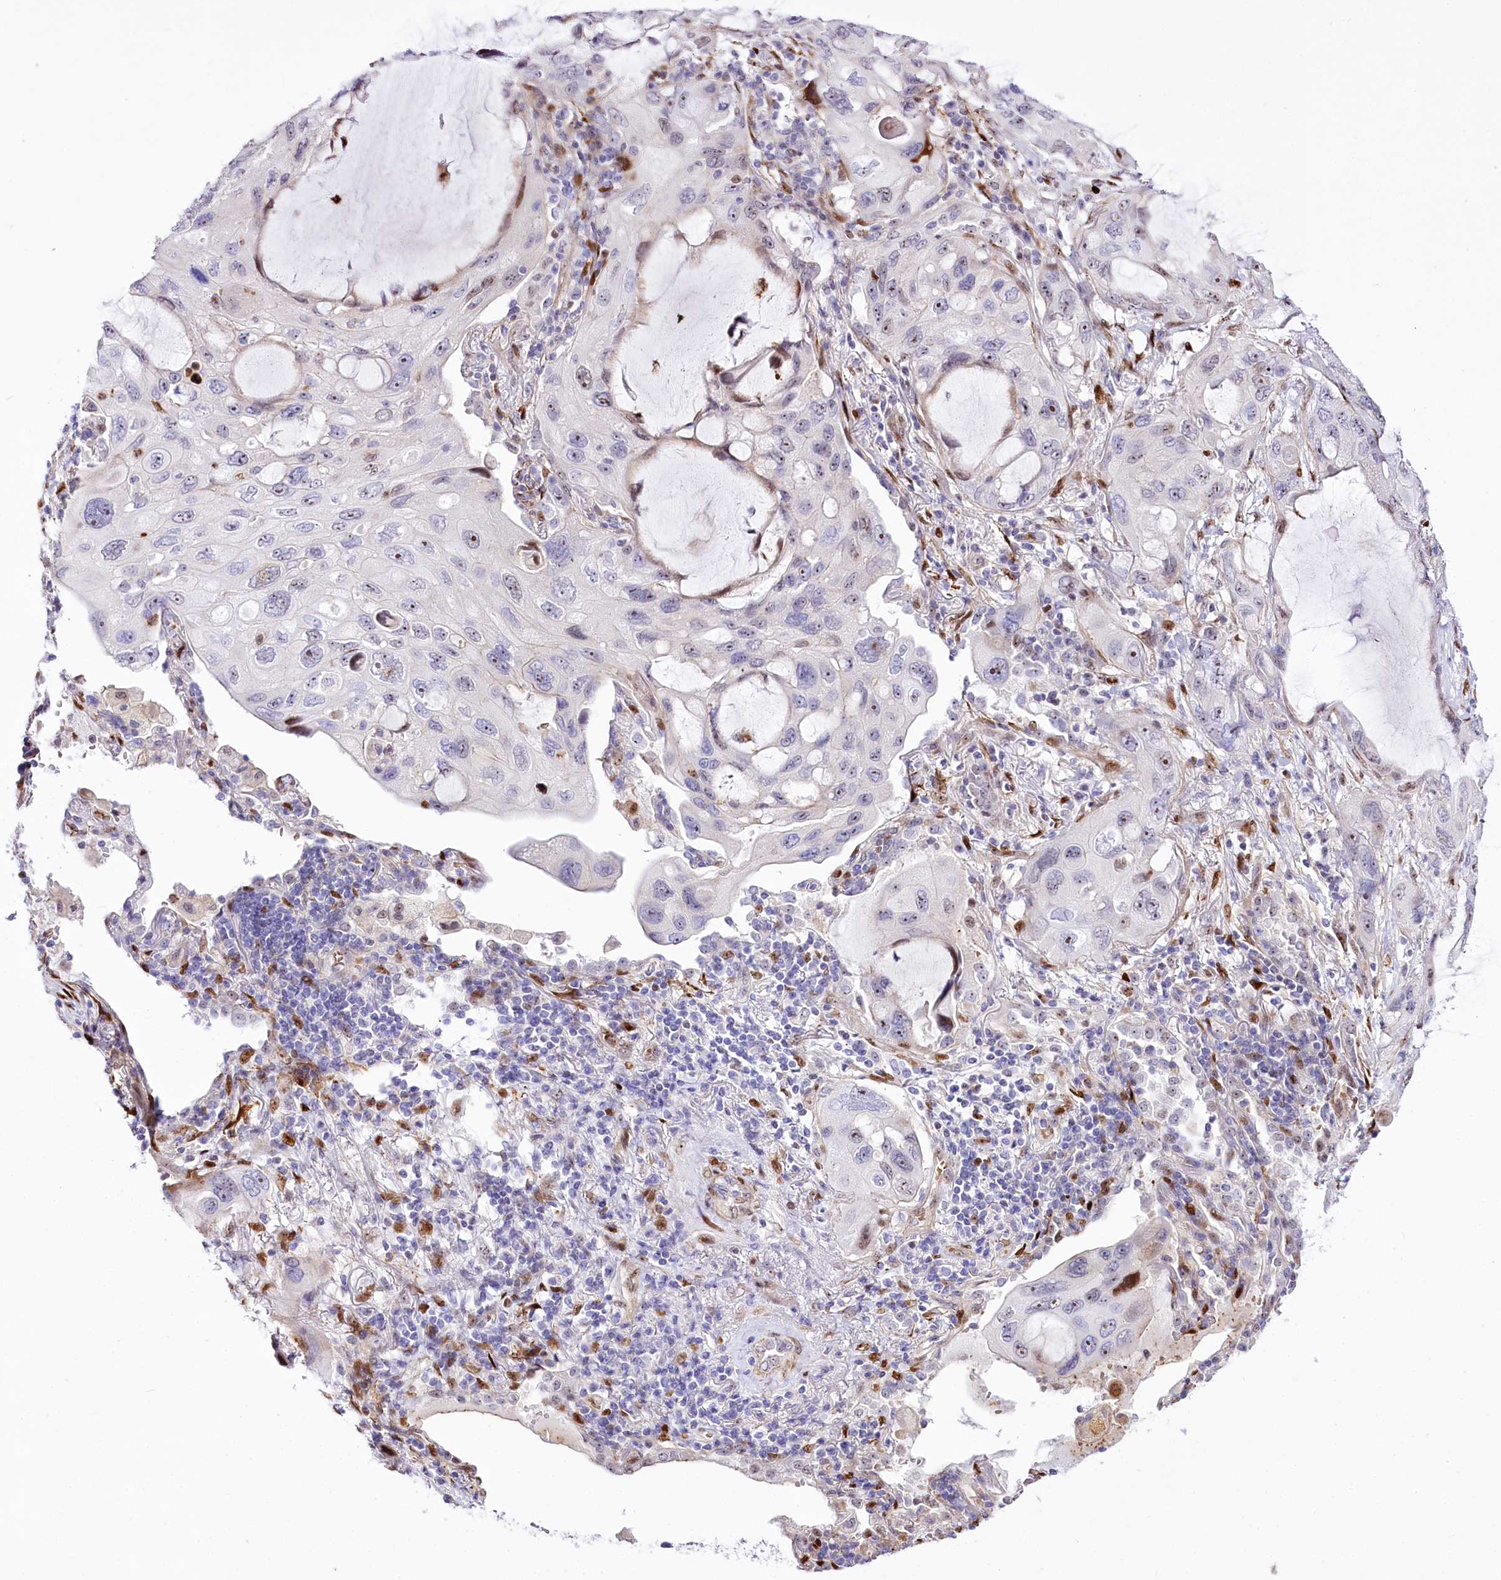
{"staining": {"intensity": "moderate", "quantity": "25%-75%", "location": "nuclear"}, "tissue": "lung cancer", "cell_type": "Tumor cells", "image_type": "cancer", "snomed": [{"axis": "morphology", "description": "Squamous cell carcinoma, NOS"}, {"axis": "topography", "description": "Lung"}], "caption": "Protein expression by IHC reveals moderate nuclear positivity in about 25%-75% of tumor cells in squamous cell carcinoma (lung). (DAB IHC with brightfield microscopy, high magnification).", "gene": "PTMS", "patient": {"sex": "female", "age": 73}}